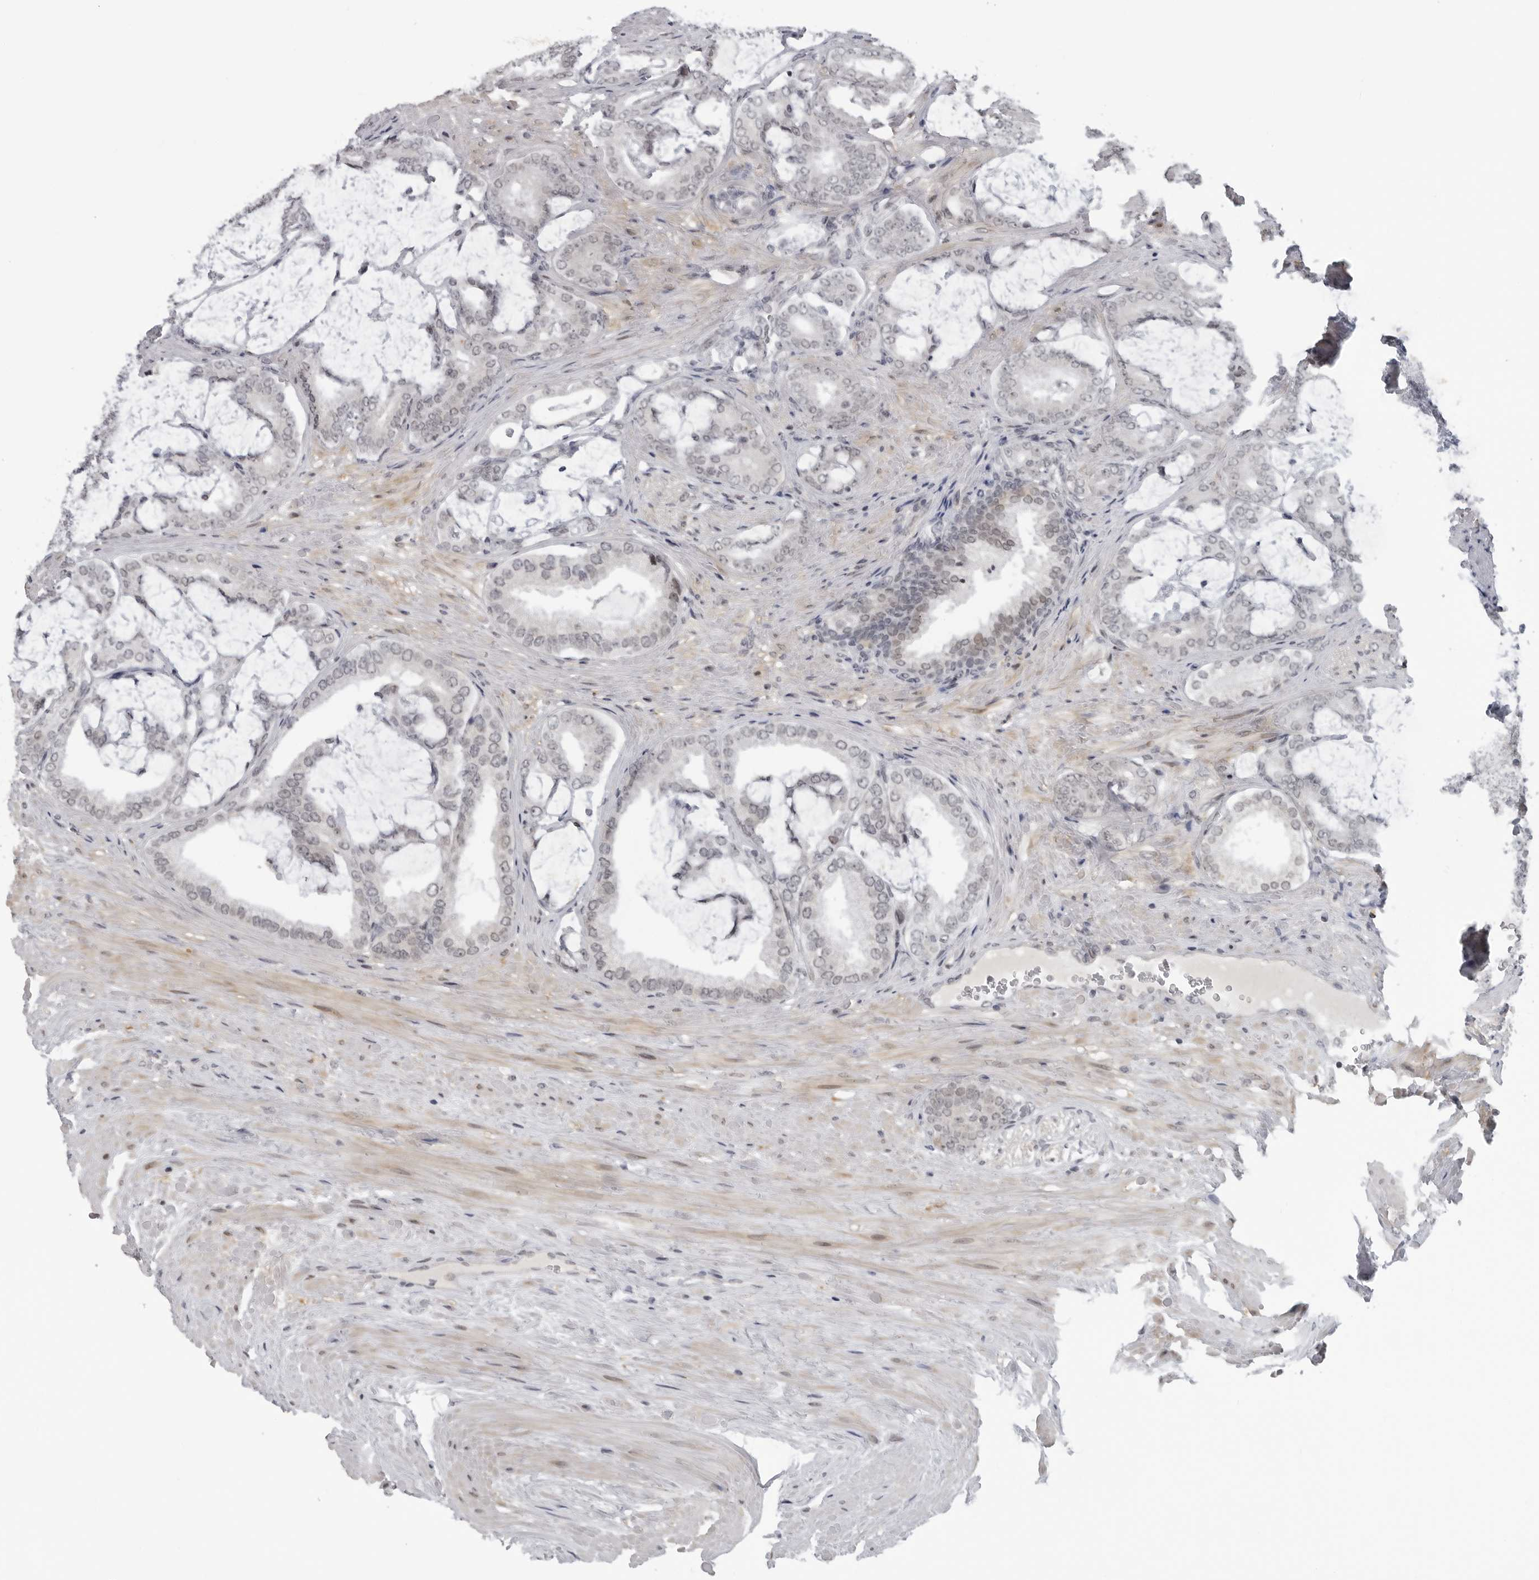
{"staining": {"intensity": "negative", "quantity": "none", "location": "none"}, "tissue": "prostate cancer", "cell_type": "Tumor cells", "image_type": "cancer", "snomed": [{"axis": "morphology", "description": "Adenocarcinoma, Low grade"}, {"axis": "topography", "description": "Prostate"}], "caption": "Immunohistochemical staining of human prostate cancer (low-grade adenocarcinoma) demonstrates no significant expression in tumor cells.", "gene": "MAF", "patient": {"sex": "male", "age": 71}}